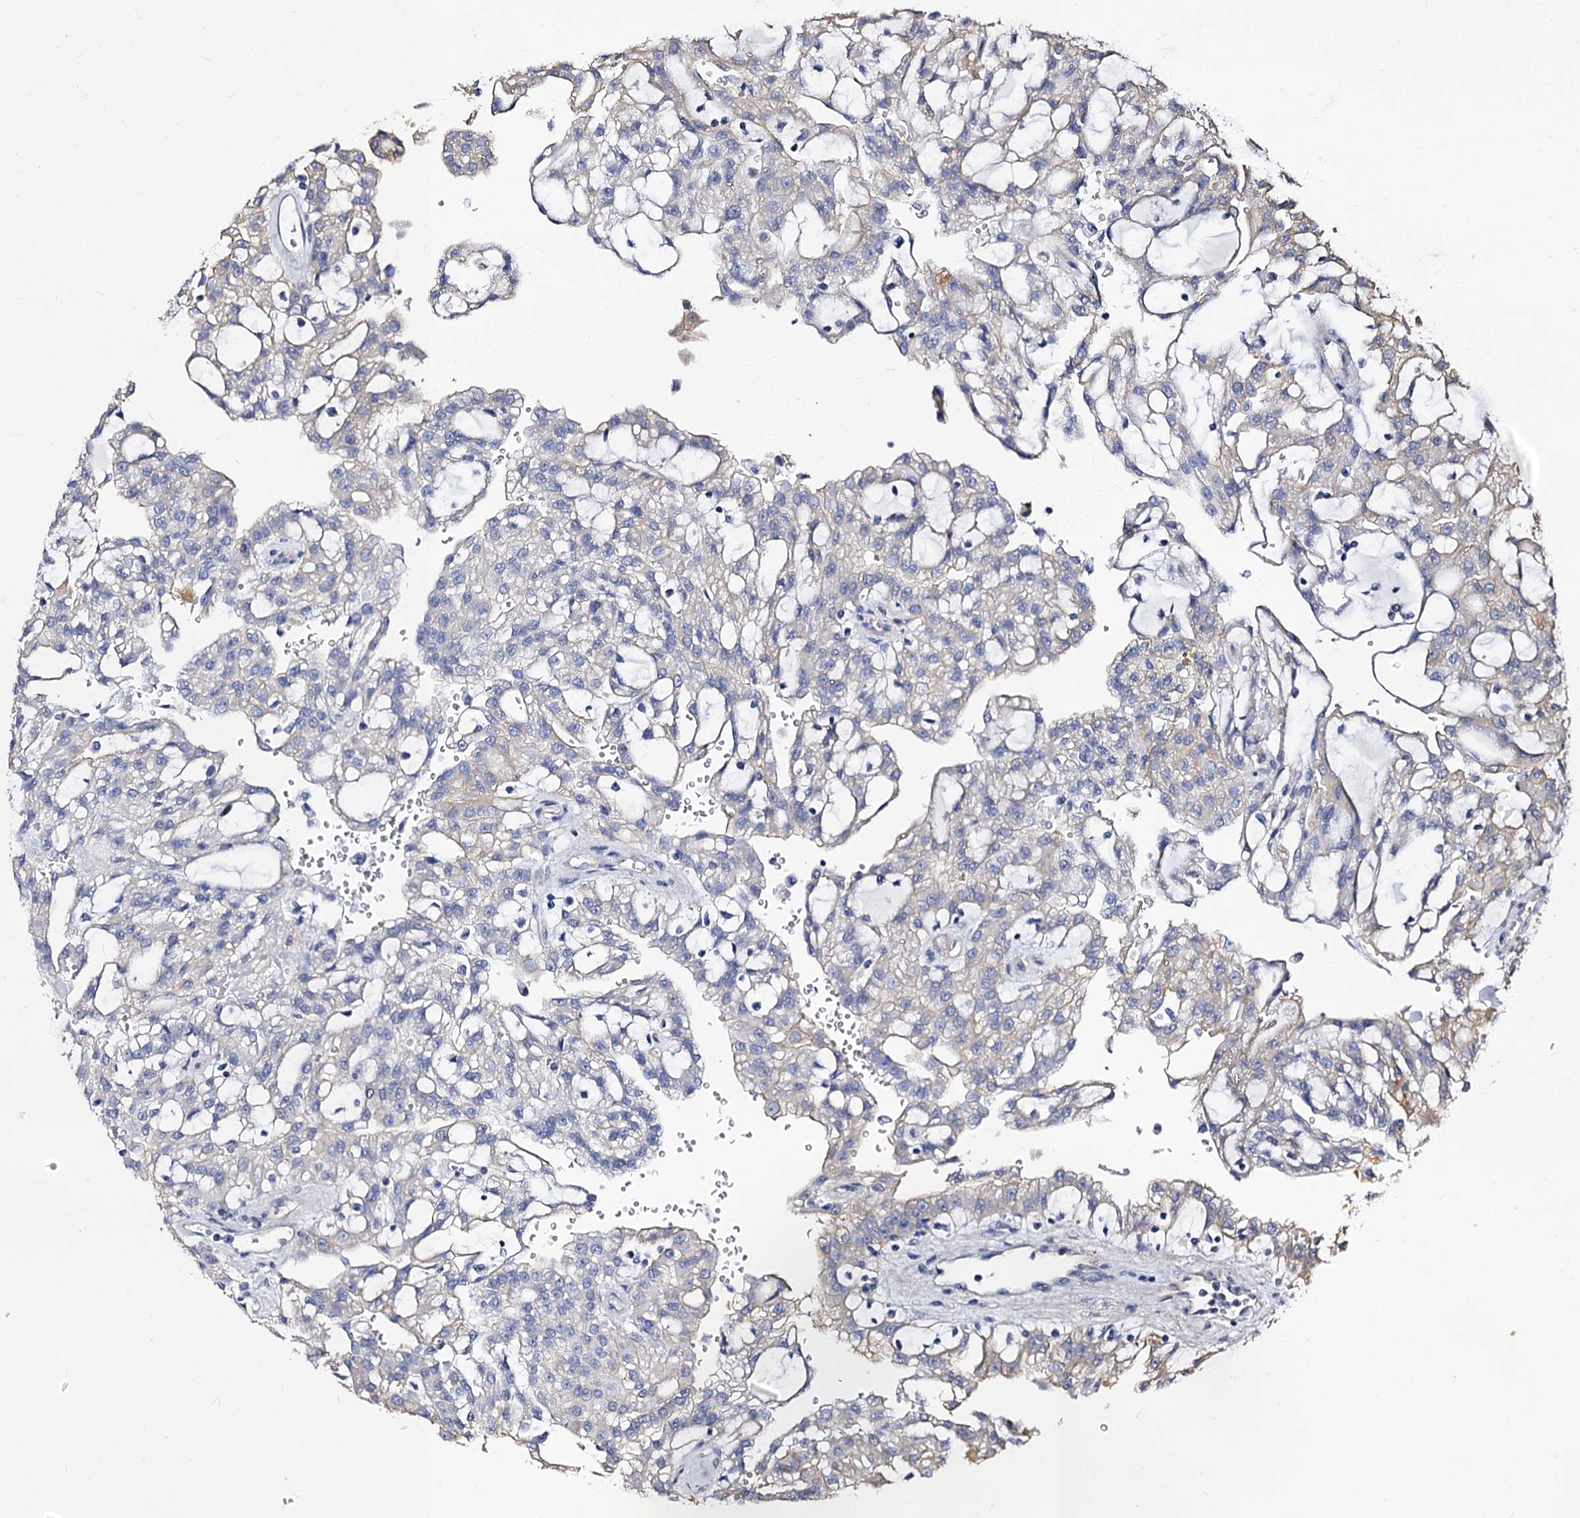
{"staining": {"intensity": "negative", "quantity": "none", "location": "none"}, "tissue": "renal cancer", "cell_type": "Tumor cells", "image_type": "cancer", "snomed": [{"axis": "morphology", "description": "Adenocarcinoma, NOS"}, {"axis": "topography", "description": "Kidney"}], "caption": "Adenocarcinoma (renal) was stained to show a protein in brown. There is no significant positivity in tumor cells. (DAB IHC visualized using brightfield microscopy, high magnification).", "gene": "CBFB", "patient": {"sex": "male", "age": 63}}